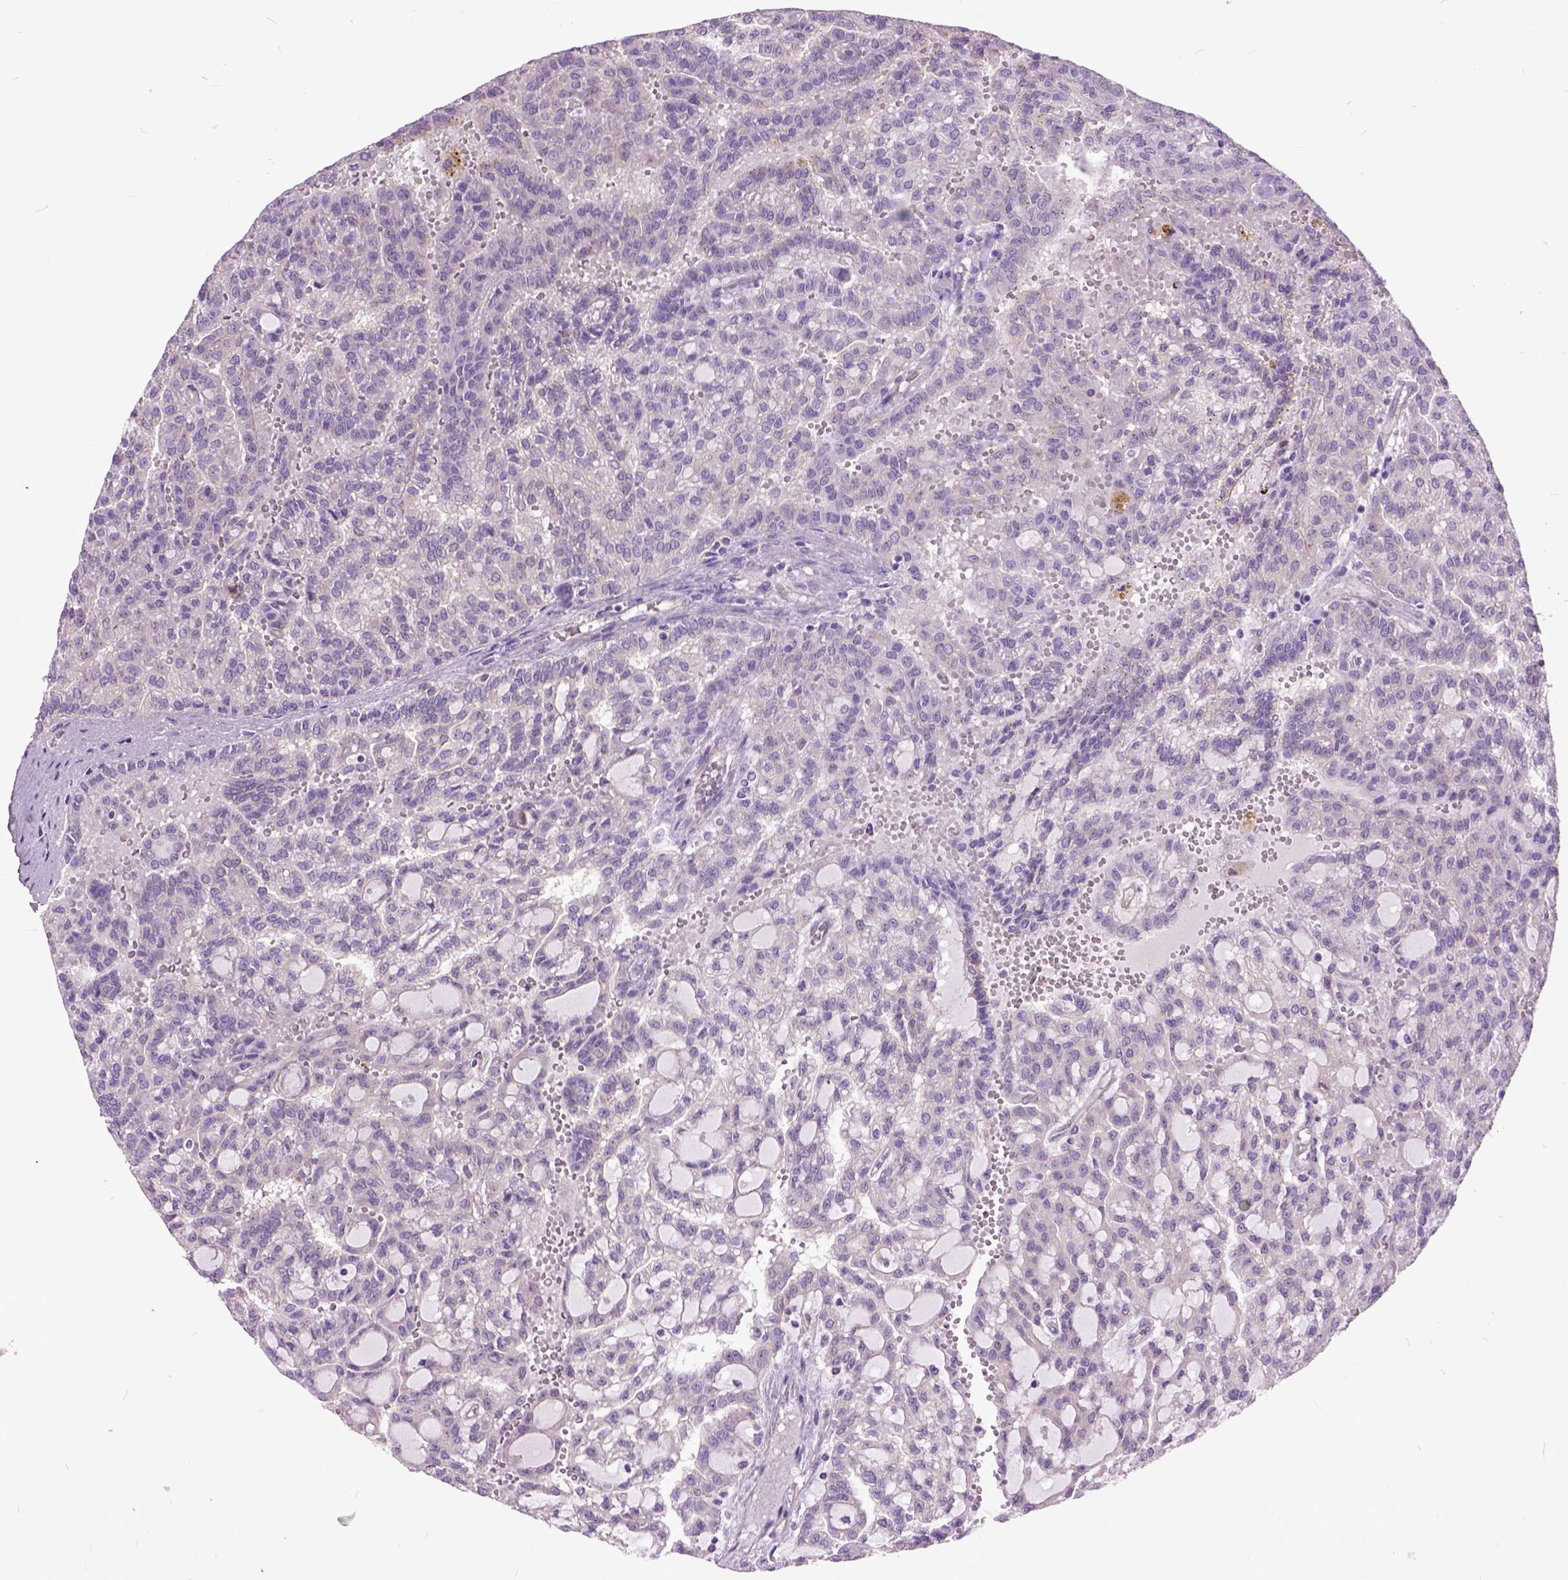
{"staining": {"intensity": "negative", "quantity": "none", "location": "none"}, "tissue": "renal cancer", "cell_type": "Tumor cells", "image_type": "cancer", "snomed": [{"axis": "morphology", "description": "Adenocarcinoma, NOS"}, {"axis": "topography", "description": "Kidney"}], "caption": "Immunohistochemical staining of renal cancer (adenocarcinoma) shows no significant expression in tumor cells. (Stains: DAB IHC with hematoxylin counter stain, Microscopy: brightfield microscopy at high magnification).", "gene": "MAPT", "patient": {"sex": "male", "age": 63}}